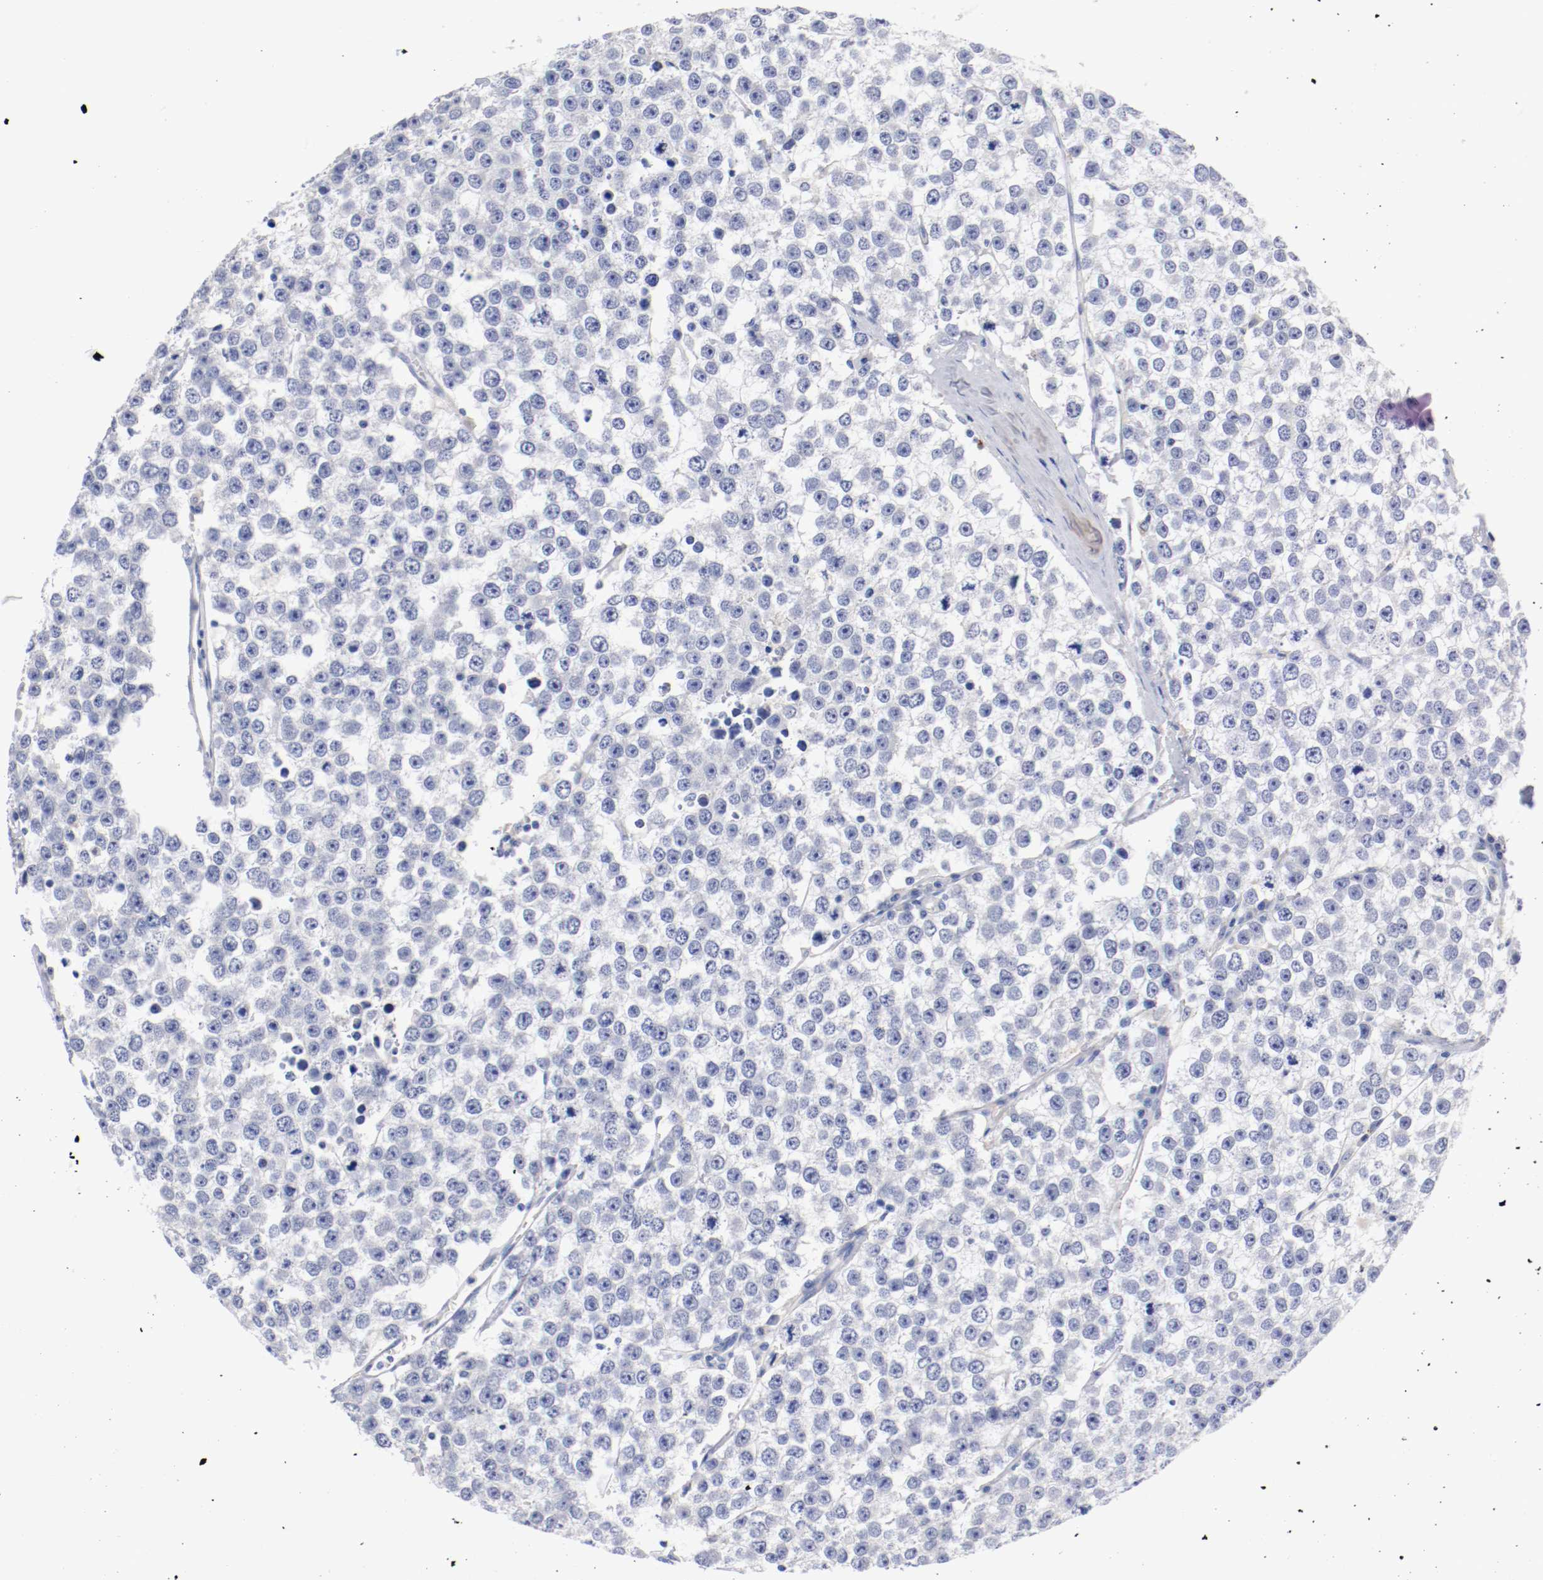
{"staining": {"intensity": "negative", "quantity": "none", "location": "none"}, "tissue": "testis cancer", "cell_type": "Tumor cells", "image_type": "cancer", "snomed": [{"axis": "morphology", "description": "Seminoma, NOS"}, {"axis": "morphology", "description": "Carcinoma, Embryonal, NOS"}, {"axis": "topography", "description": "Testis"}], "caption": "Protein analysis of testis embryonal carcinoma demonstrates no significant staining in tumor cells.", "gene": "FGFBP1", "patient": {"sex": "male", "age": 52}}